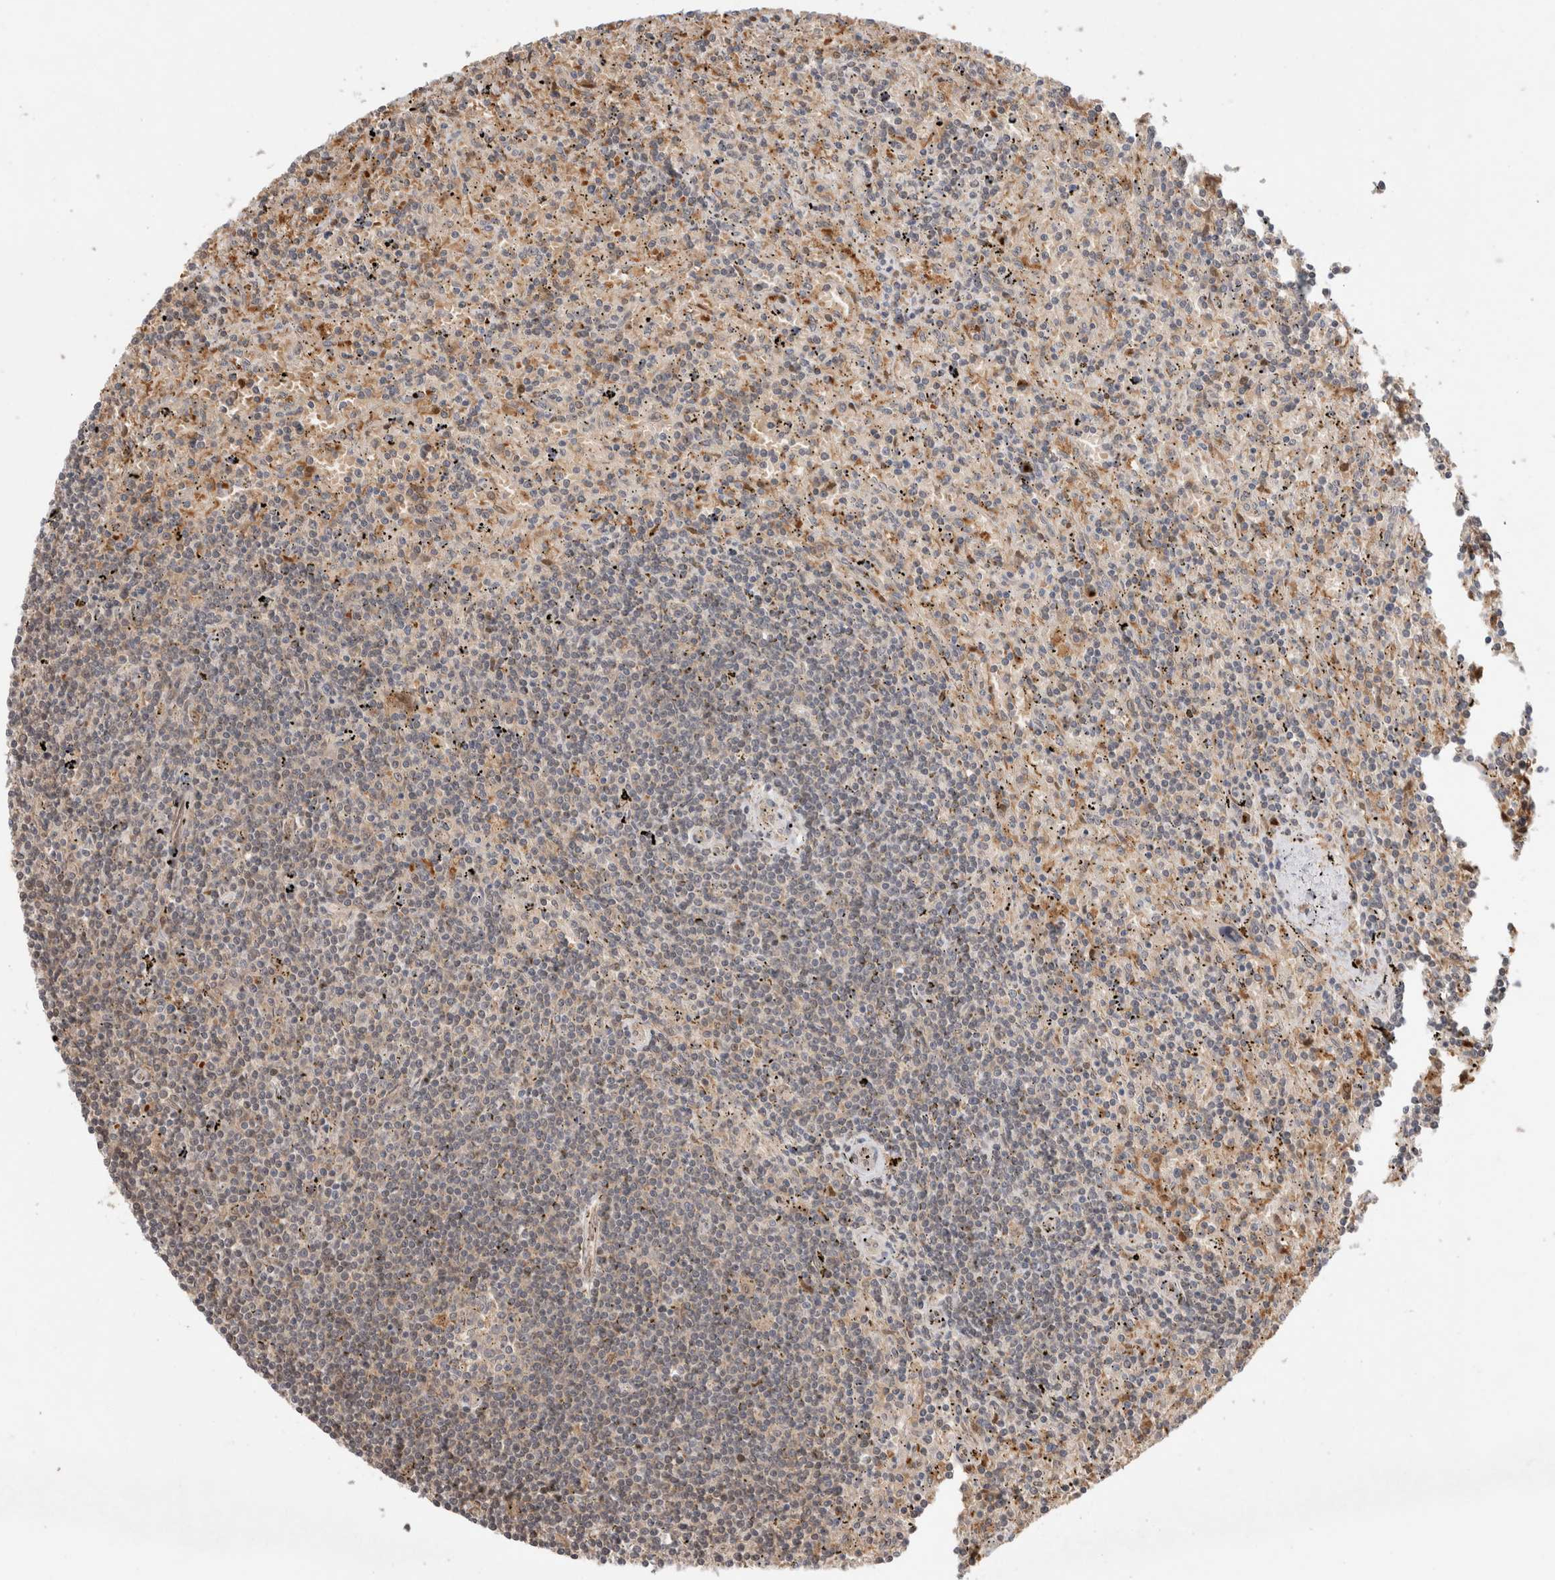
{"staining": {"intensity": "negative", "quantity": "none", "location": "none"}, "tissue": "lymphoma", "cell_type": "Tumor cells", "image_type": "cancer", "snomed": [{"axis": "morphology", "description": "Malignant lymphoma, non-Hodgkin's type, Low grade"}, {"axis": "topography", "description": "Spleen"}], "caption": "Immunohistochemical staining of low-grade malignant lymphoma, non-Hodgkin's type exhibits no significant expression in tumor cells.", "gene": "OTUD6B", "patient": {"sex": "male", "age": 76}}